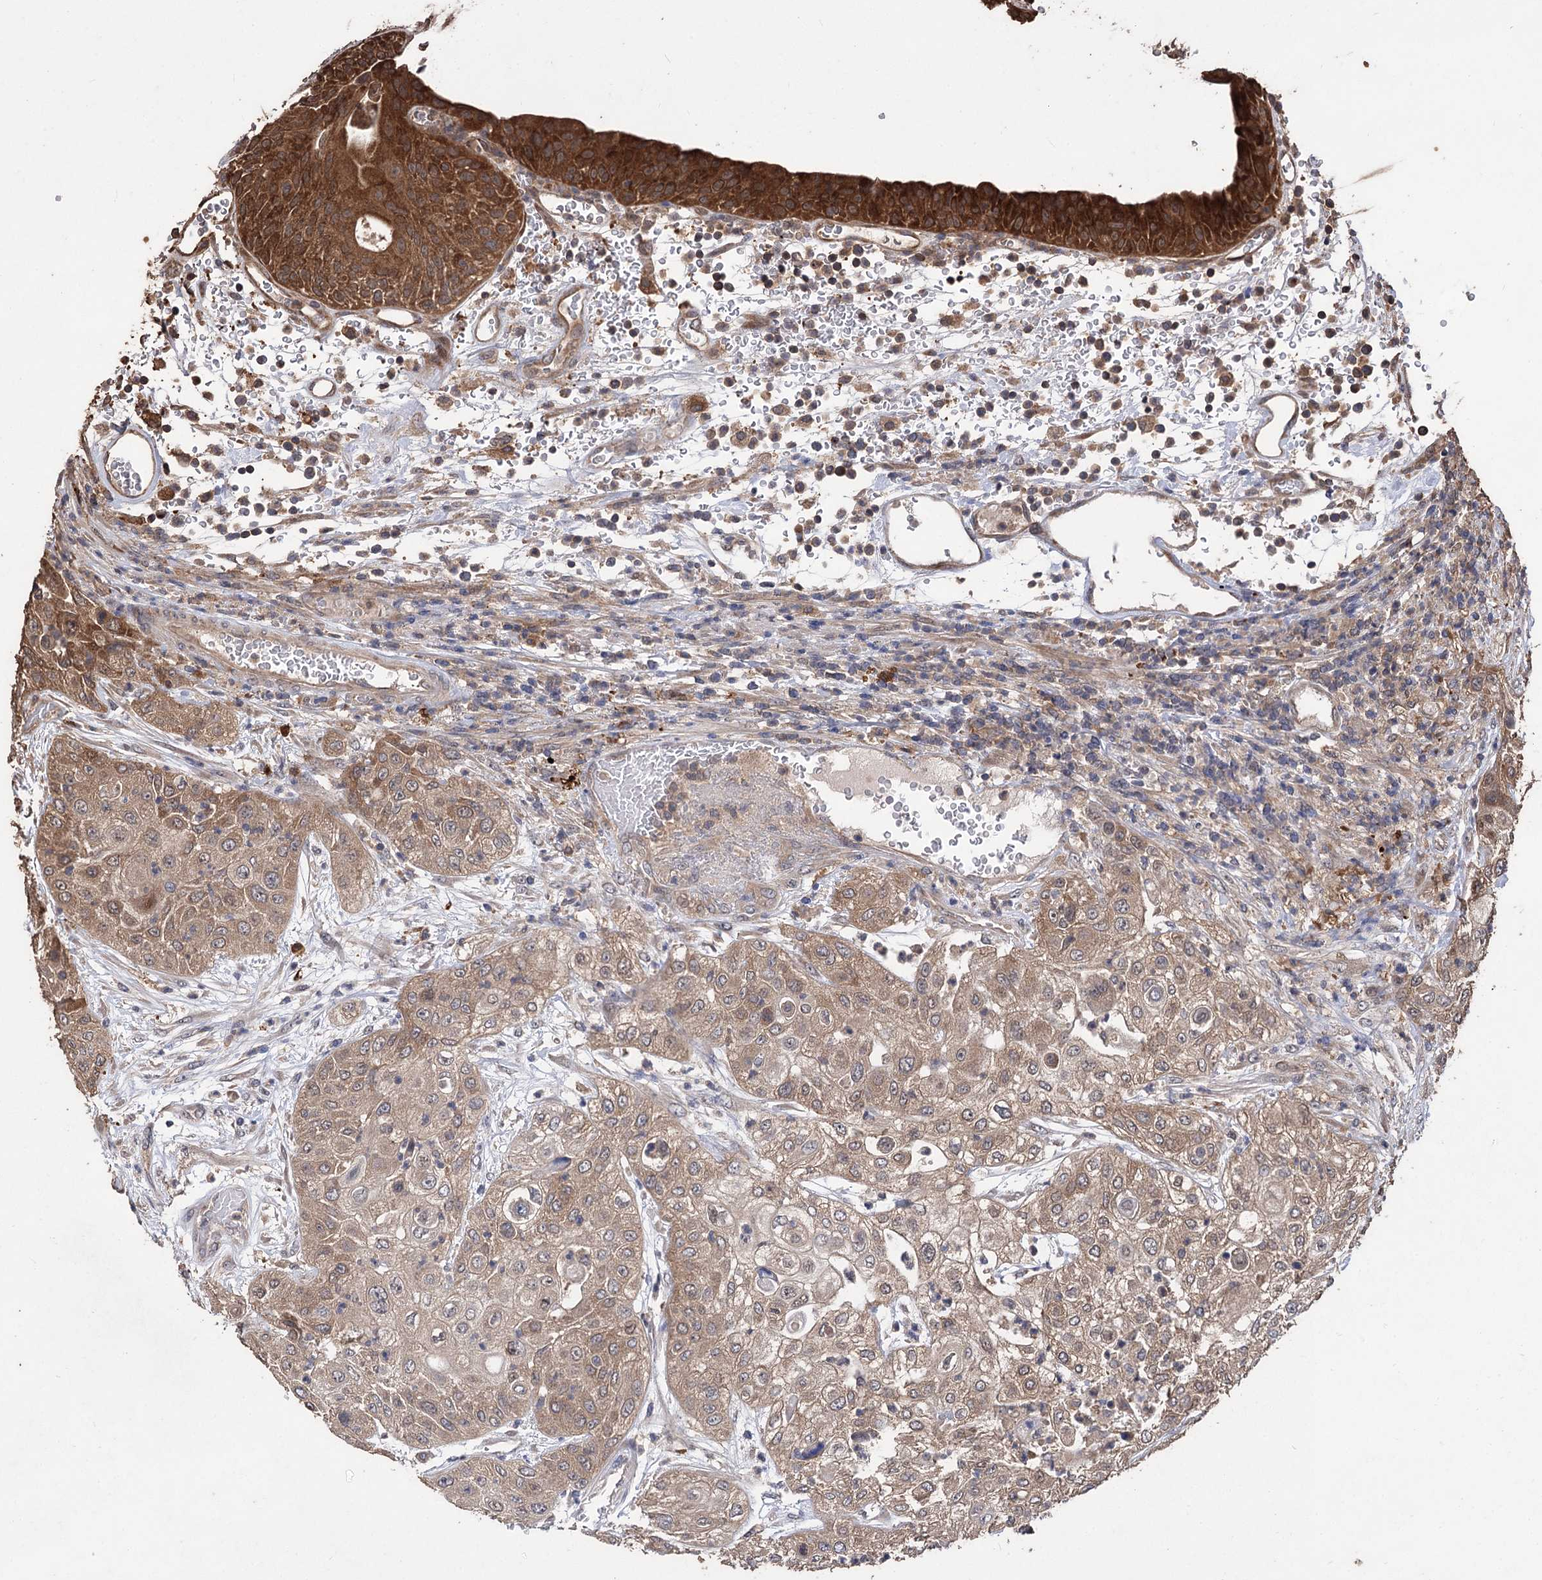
{"staining": {"intensity": "weak", "quantity": ">75%", "location": "cytoplasmic/membranous"}, "tissue": "urothelial cancer", "cell_type": "Tumor cells", "image_type": "cancer", "snomed": [{"axis": "morphology", "description": "Urothelial carcinoma, High grade"}, {"axis": "topography", "description": "Urinary bladder"}], "caption": "There is low levels of weak cytoplasmic/membranous staining in tumor cells of high-grade urothelial carcinoma, as demonstrated by immunohistochemical staining (brown color).", "gene": "RASSF3", "patient": {"sex": "female", "age": 79}}